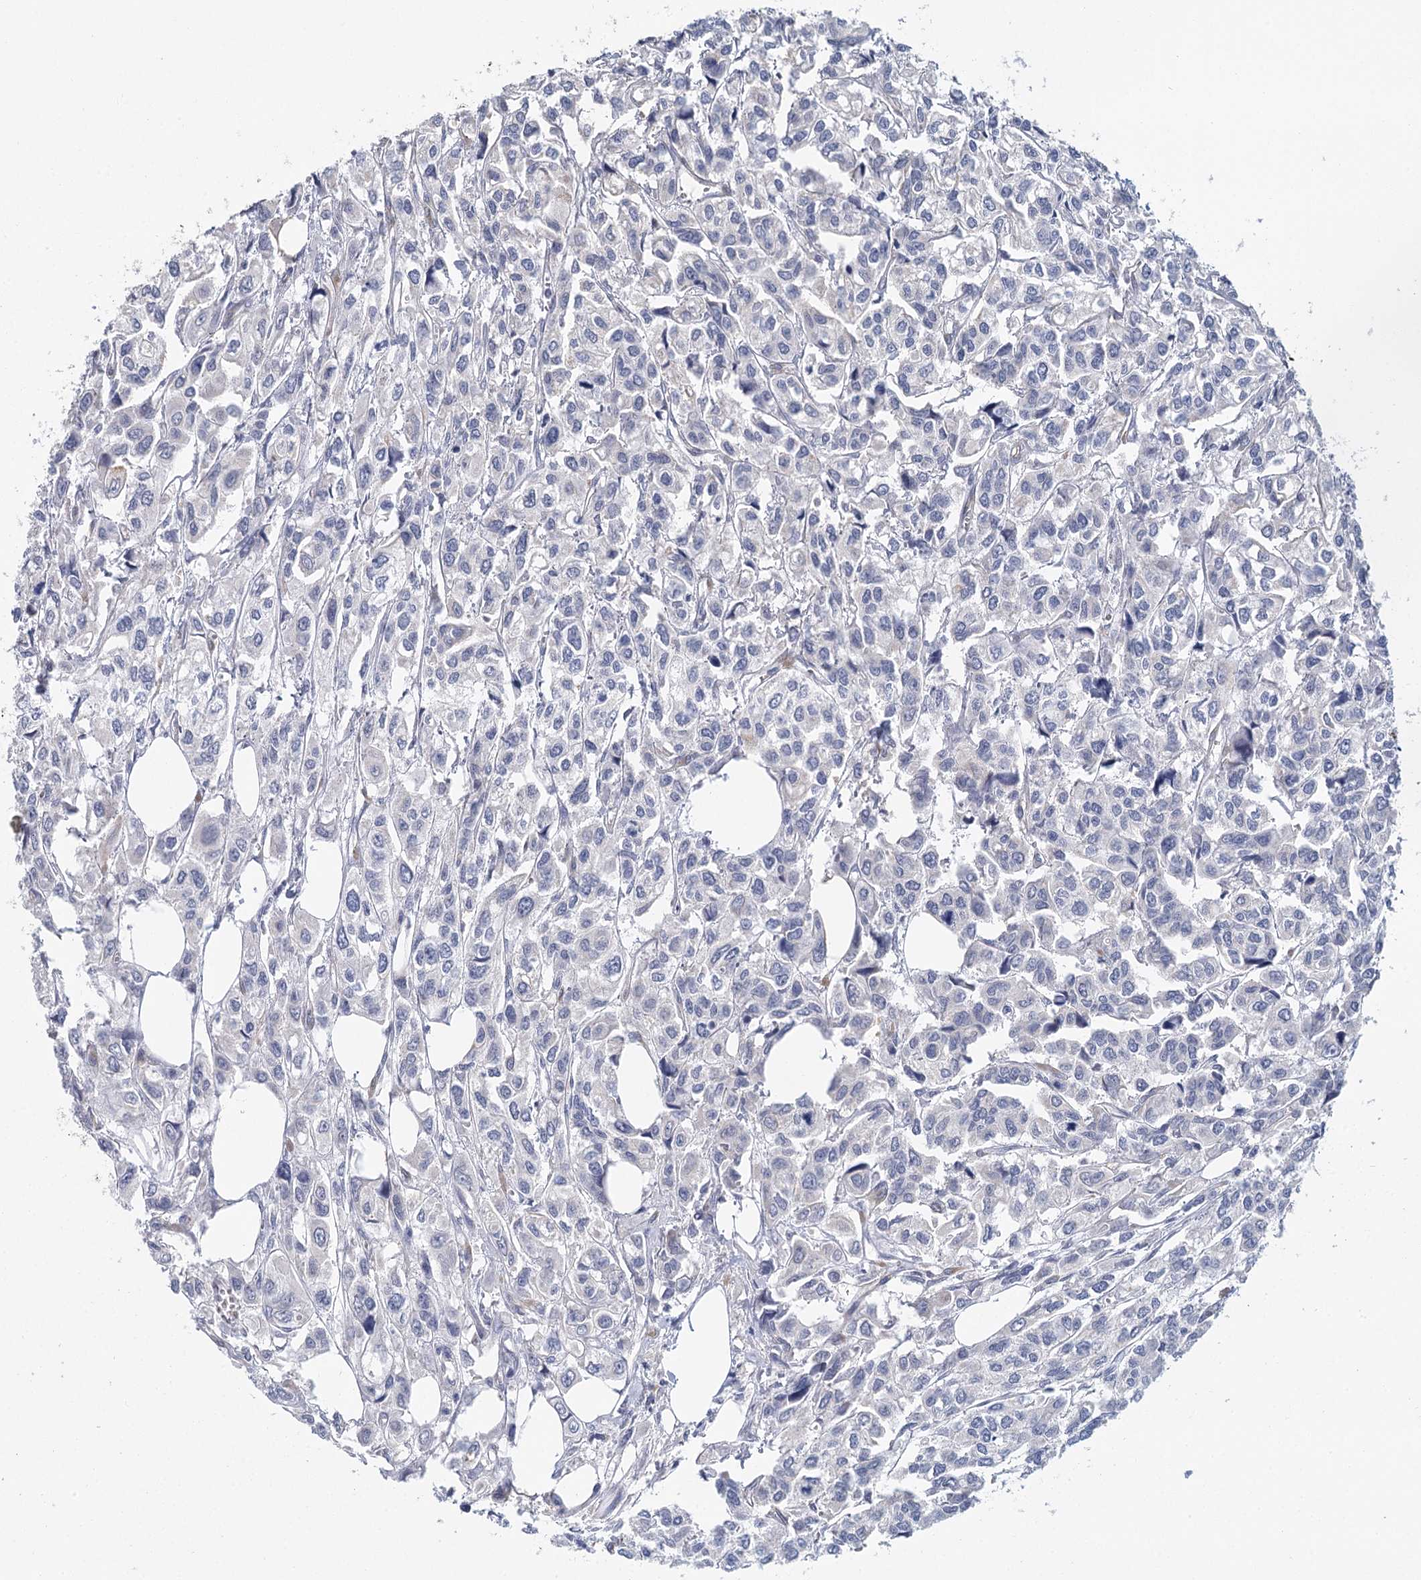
{"staining": {"intensity": "weak", "quantity": "<25%", "location": "cytoplasmic/membranous"}, "tissue": "urothelial cancer", "cell_type": "Tumor cells", "image_type": "cancer", "snomed": [{"axis": "morphology", "description": "Urothelial carcinoma, High grade"}, {"axis": "topography", "description": "Urinary bladder"}], "caption": "High magnification brightfield microscopy of urothelial carcinoma (high-grade) stained with DAB (3,3'-diaminobenzidine) (brown) and counterstained with hematoxylin (blue): tumor cells show no significant positivity.", "gene": "ARHGAP44", "patient": {"sex": "male", "age": 67}}